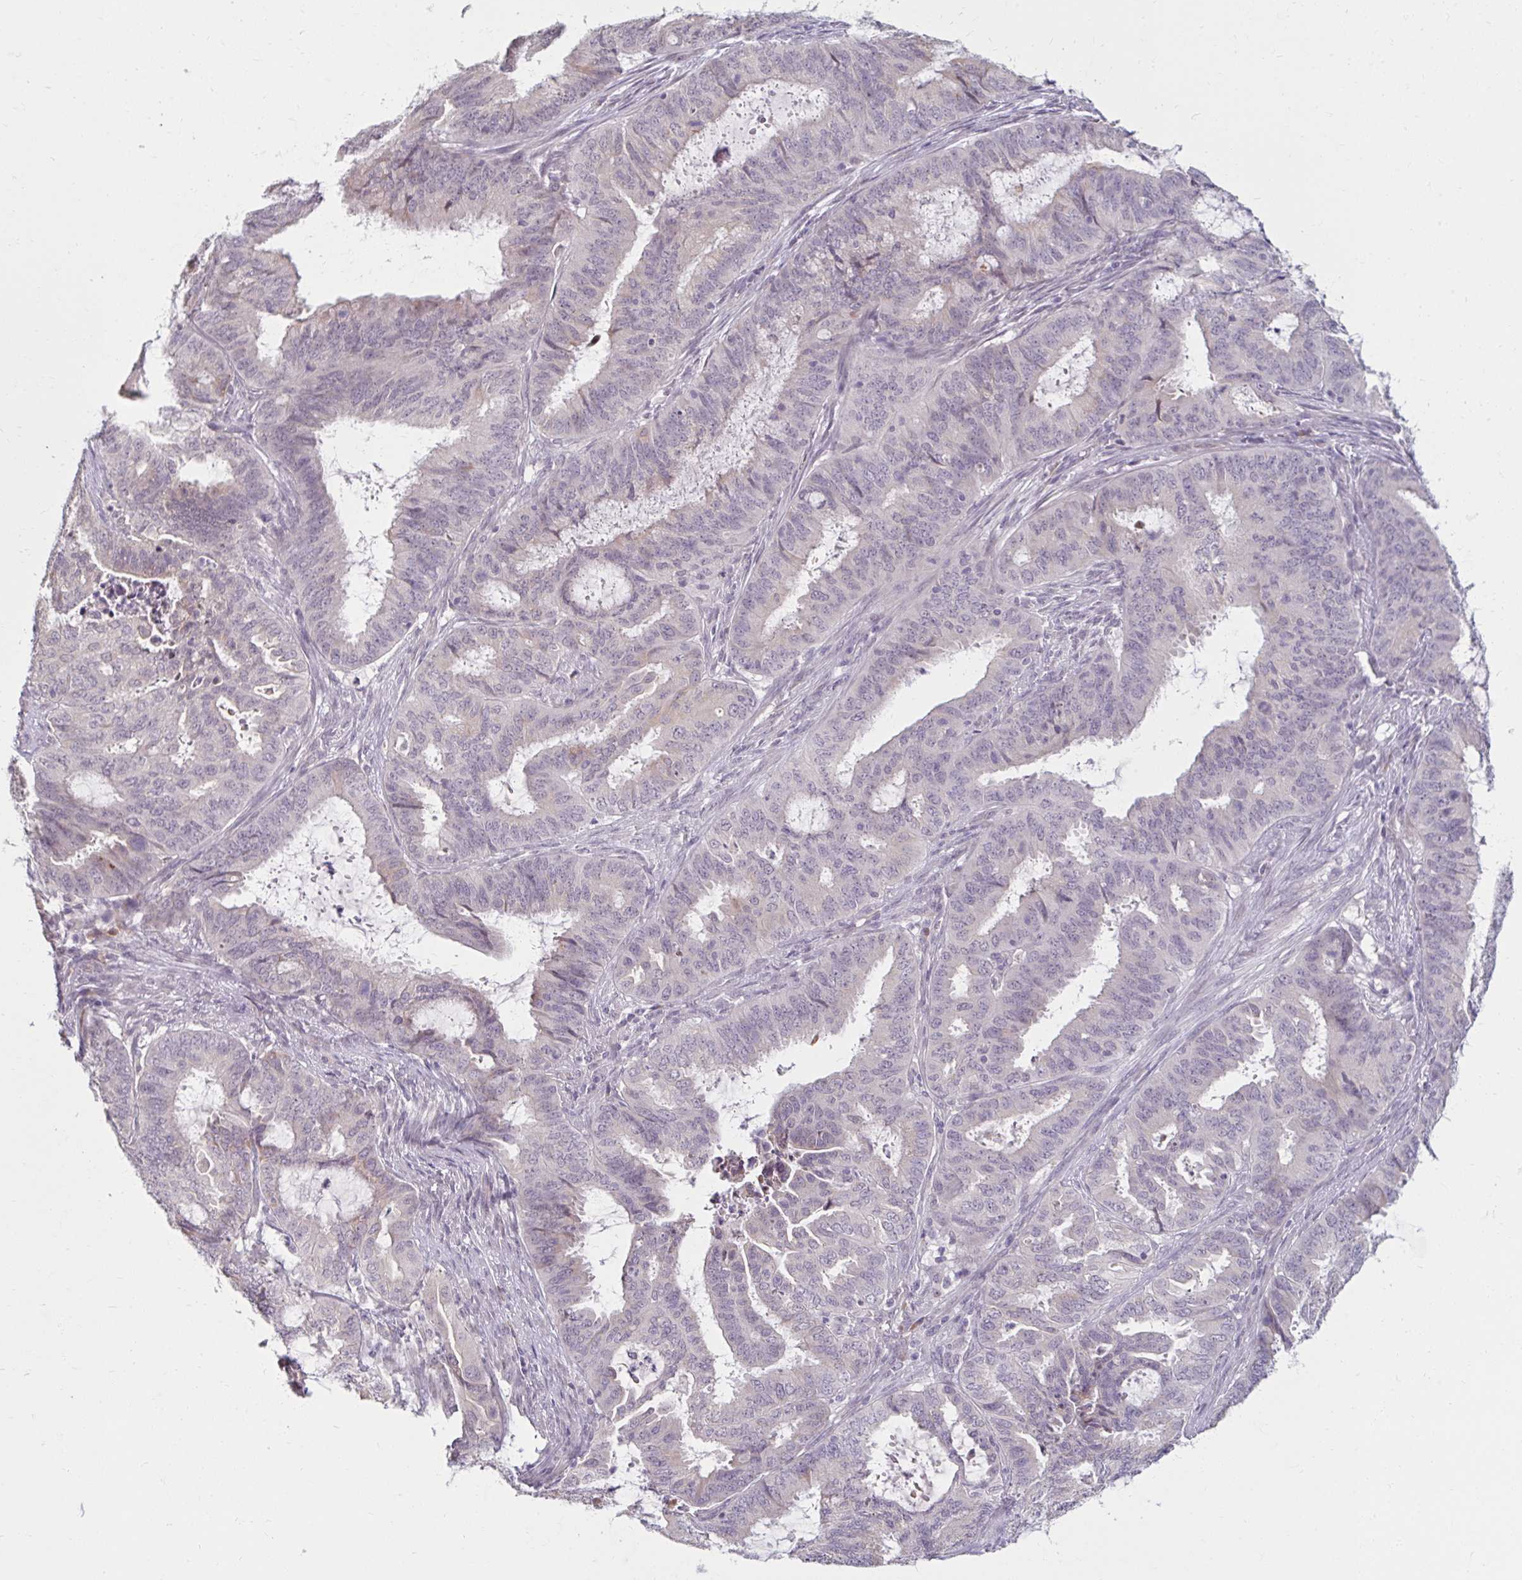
{"staining": {"intensity": "negative", "quantity": "none", "location": "none"}, "tissue": "endometrial cancer", "cell_type": "Tumor cells", "image_type": "cancer", "snomed": [{"axis": "morphology", "description": "Adenocarcinoma, NOS"}, {"axis": "topography", "description": "Endometrium"}], "caption": "Histopathology image shows no protein positivity in tumor cells of endometrial cancer (adenocarcinoma) tissue. (DAB (3,3'-diaminobenzidine) immunohistochemistry visualized using brightfield microscopy, high magnification).", "gene": "DDN", "patient": {"sex": "female", "age": 51}}